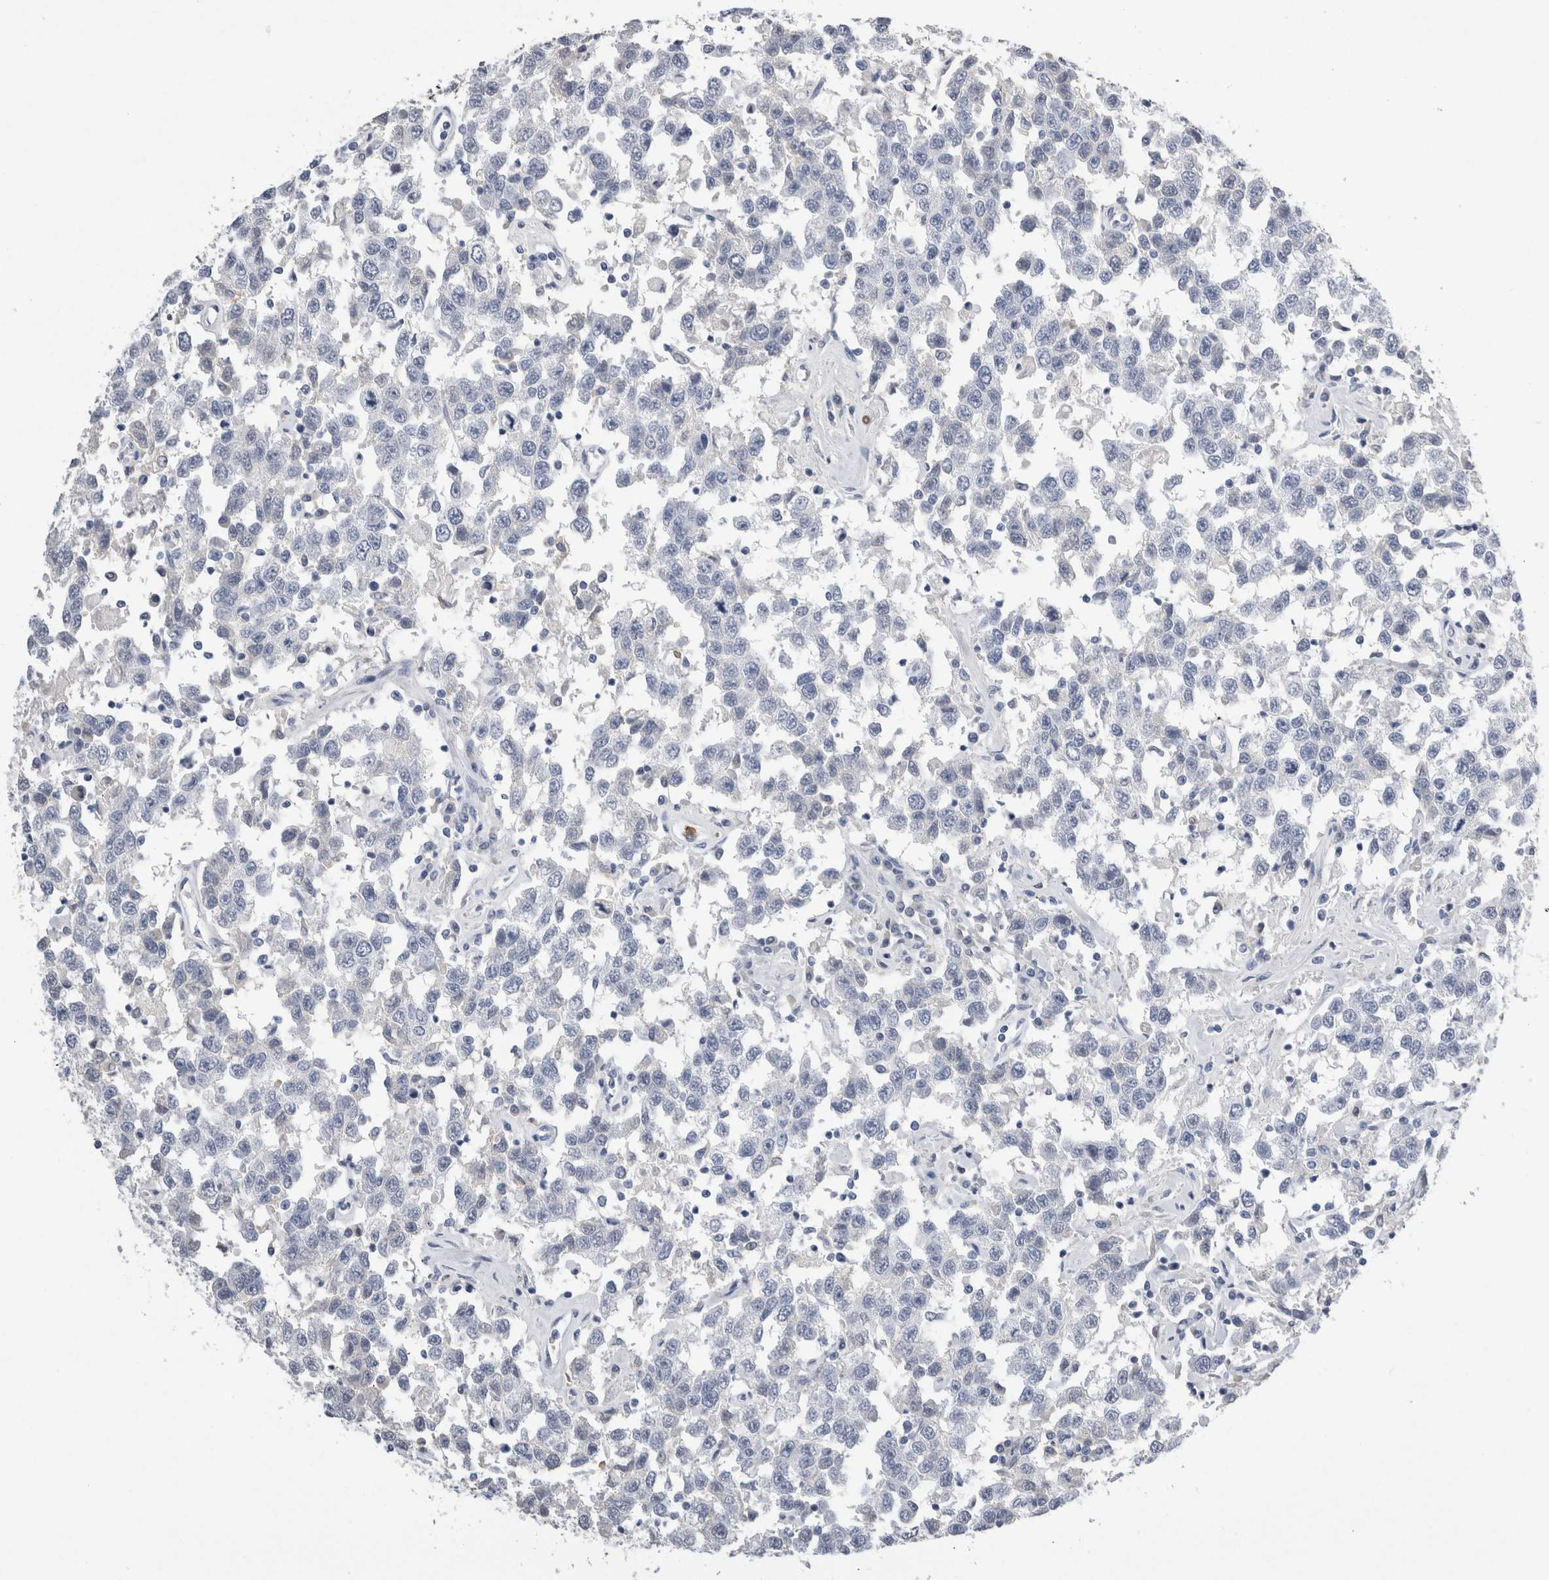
{"staining": {"intensity": "negative", "quantity": "none", "location": "none"}, "tissue": "testis cancer", "cell_type": "Tumor cells", "image_type": "cancer", "snomed": [{"axis": "morphology", "description": "Seminoma, NOS"}, {"axis": "topography", "description": "Testis"}], "caption": "The micrograph reveals no significant staining in tumor cells of testis seminoma.", "gene": "S100A12", "patient": {"sex": "male", "age": 41}}